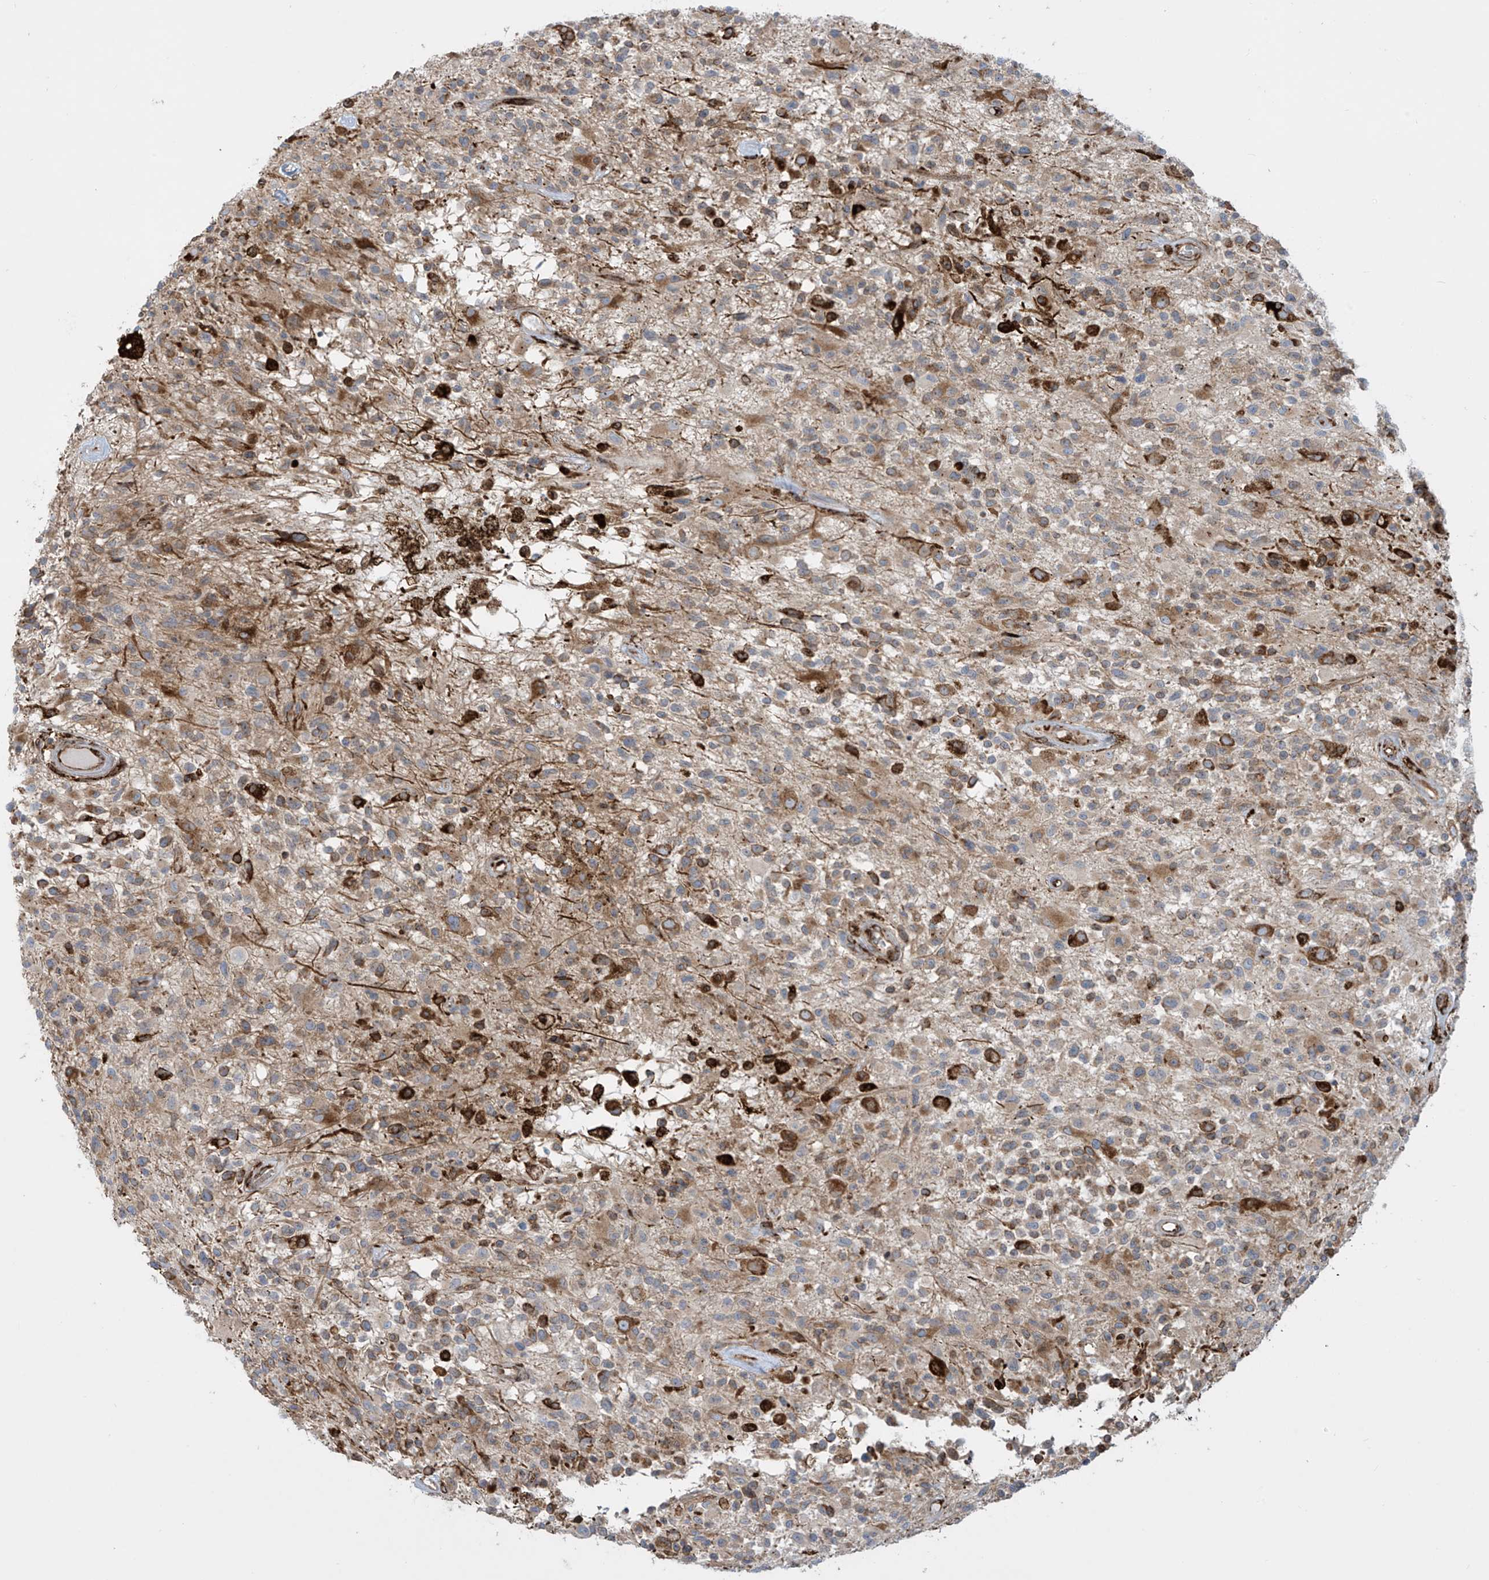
{"staining": {"intensity": "moderate", "quantity": "<25%", "location": "cytoplasmic/membranous"}, "tissue": "glioma", "cell_type": "Tumor cells", "image_type": "cancer", "snomed": [{"axis": "morphology", "description": "Glioma, malignant, High grade"}, {"axis": "morphology", "description": "Glioblastoma, NOS"}, {"axis": "topography", "description": "Brain"}], "caption": "Brown immunohistochemical staining in human glioma exhibits moderate cytoplasmic/membranous positivity in about <25% of tumor cells.", "gene": "MX1", "patient": {"sex": "male", "age": 60}}